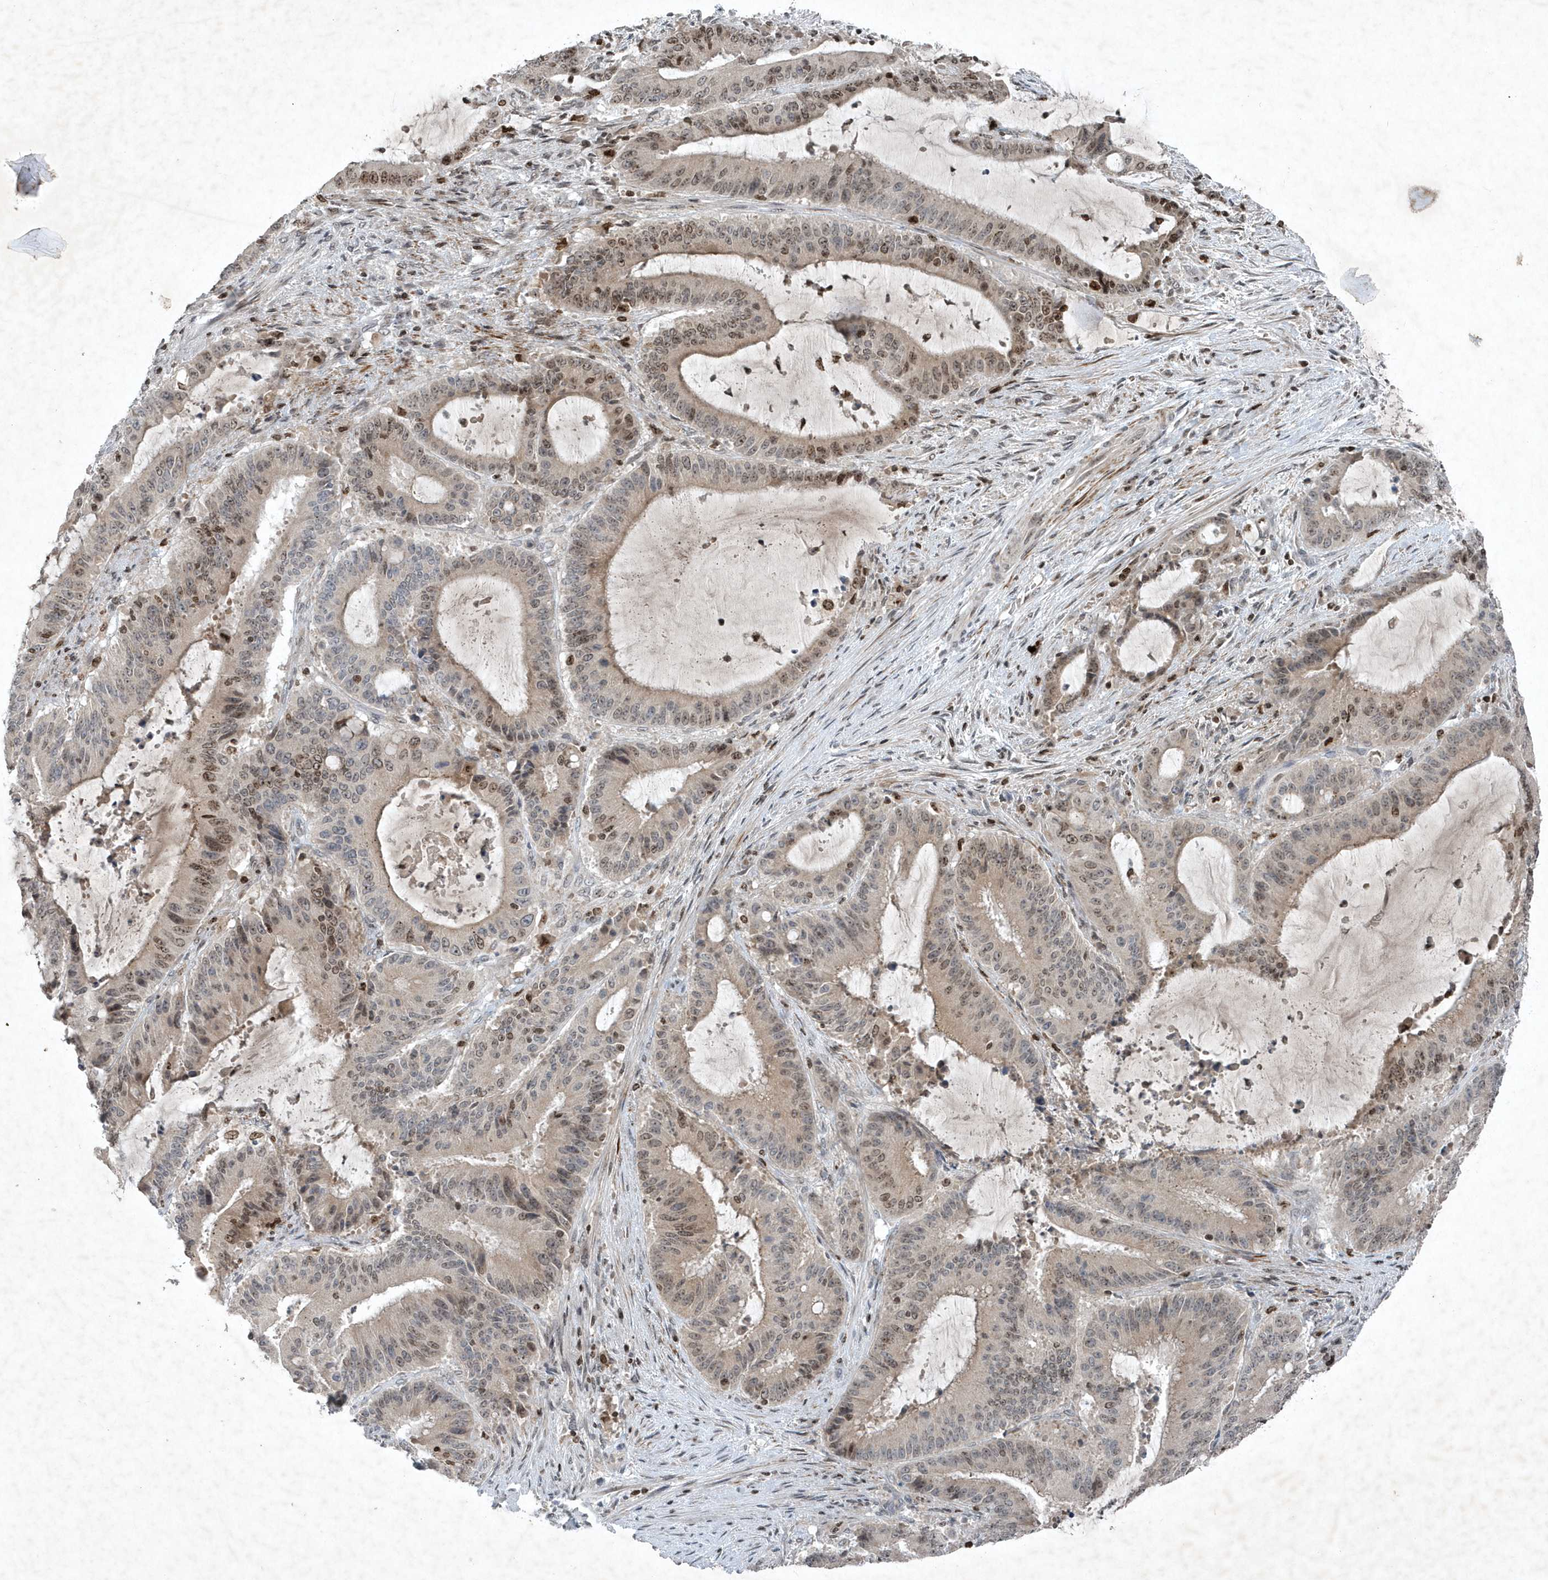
{"staining": {"intensity": "moderate", "quantity": "25%-75%", "location": "nuclear"}, "tissue": "liver cancer", "cell_type": "Tumor cells", "image_type": "cancer", "snomed": [{"axis": "morphology", "description": "Normal tissue, NOS"}, {"axis": "morphology", "description": "Cholangiocarcinoma"}, {"axis": "topography", "description": "Liver"}, {"axis": "topography", "description": "Peripheral nerve tissue"}], "caption": "Protein staining of cholangiocarcinoma (liver) tissue demonstrates moderate nuclear staining in approximately 25%-75% of tumor cells. Using DAB (3,3'-diaminobenzidine) (brown) and hematoxylin (blue) stains, captured at high magnification using brightfield microscopy.", "gene": "QTRT2", "patient": {"sex": "female", "age": 73}}